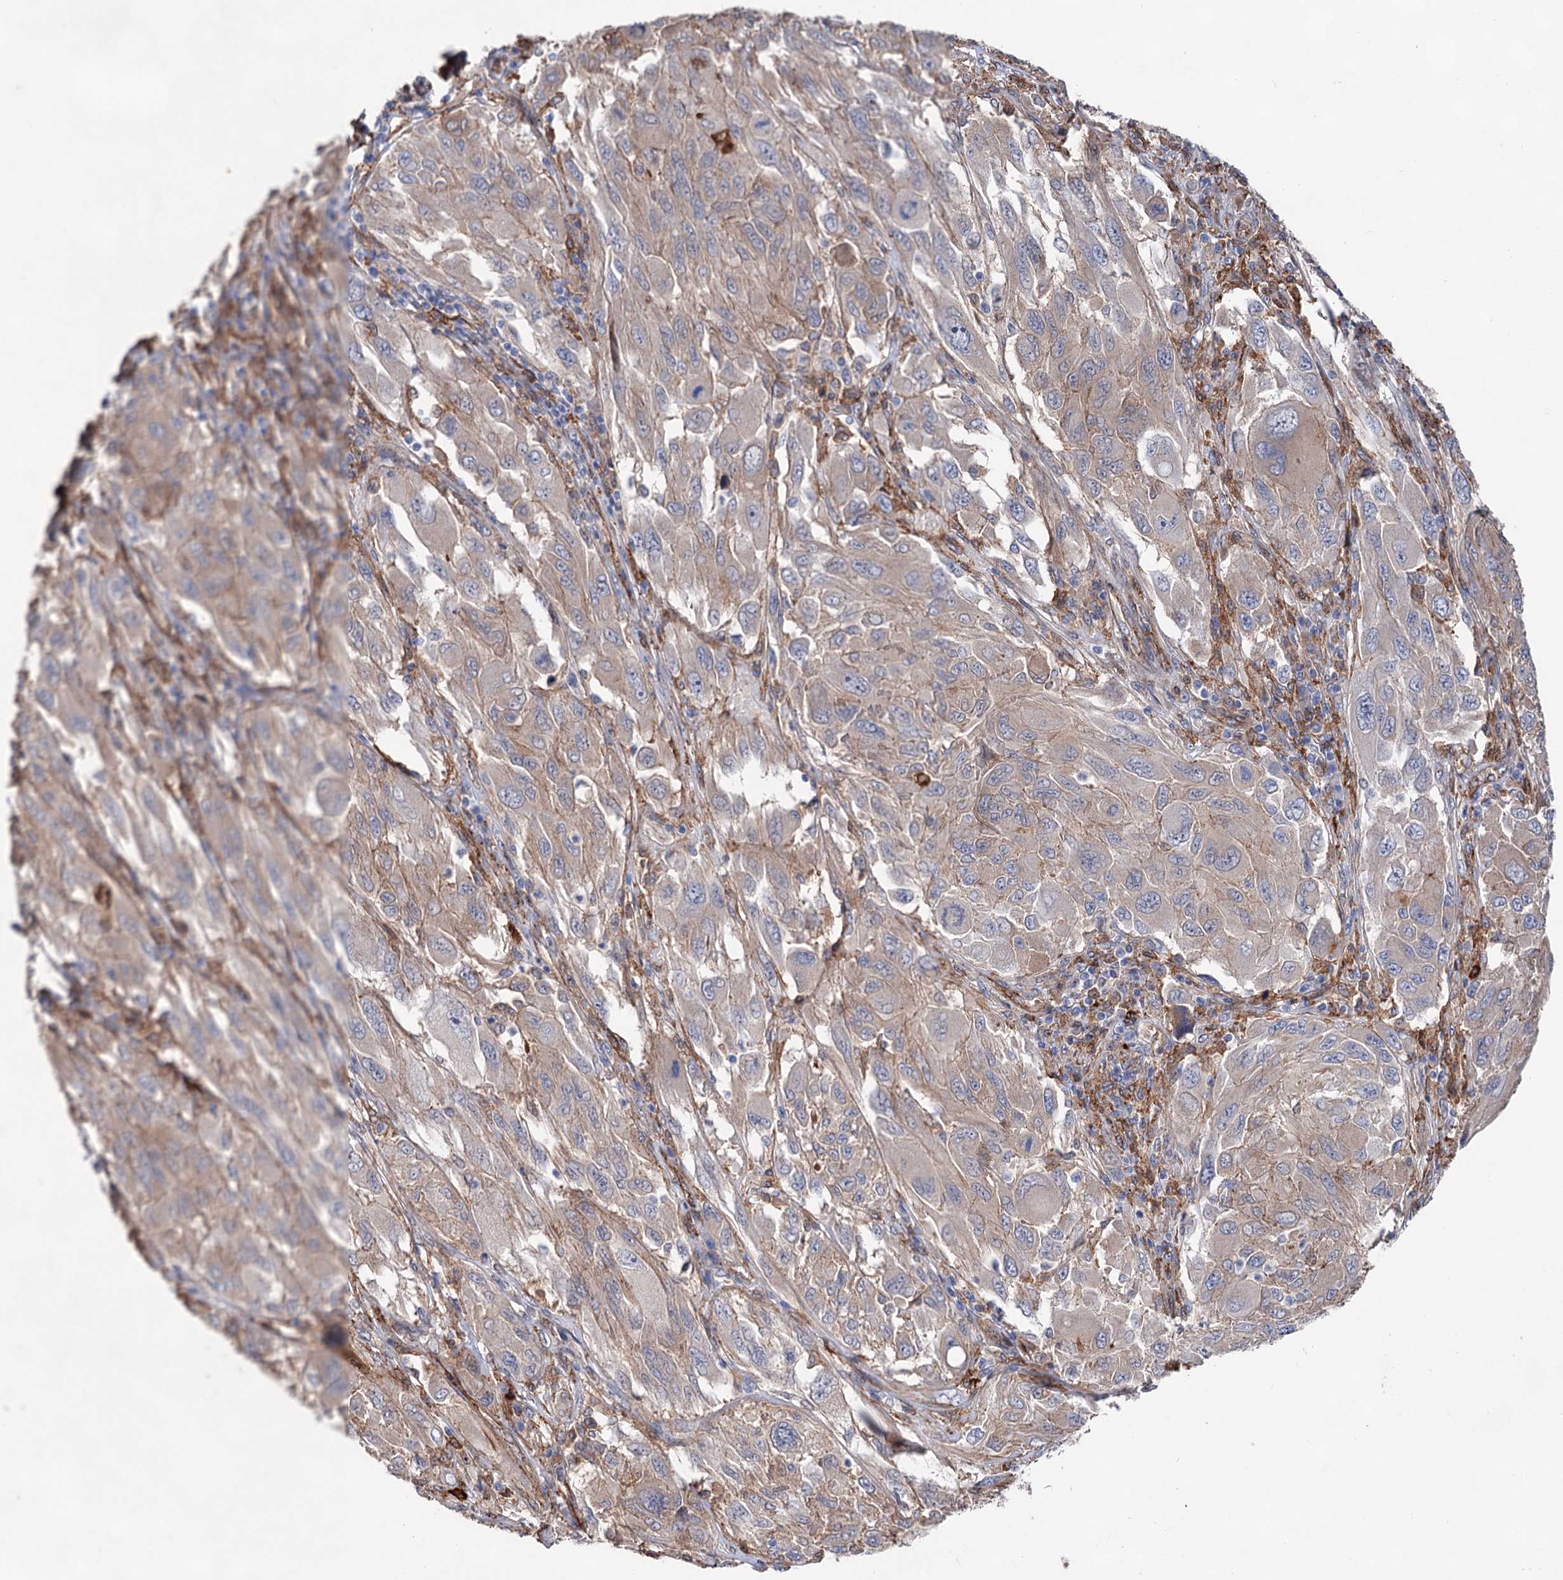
{"staining": {"intensity": "negative", "quantity": "none", "location": "none"}, "tissue": "melanoma", "cell_type": "Tumor cells", "image_type": "cancer", "snomed": [{"axis": "morphology", "description": "Malignant melanoma, NOS"}, {"axis": "topography", "description": "Skin"}], "caption": "The image demonstrates no significant staining in tumor cells of melanoma. (DAB (3,3'-diaminobenzidine) immunohistochemistry (IHC), high magnification).", "gene": "TMTC3", "patient": {"sex": "female", "age": 91}}